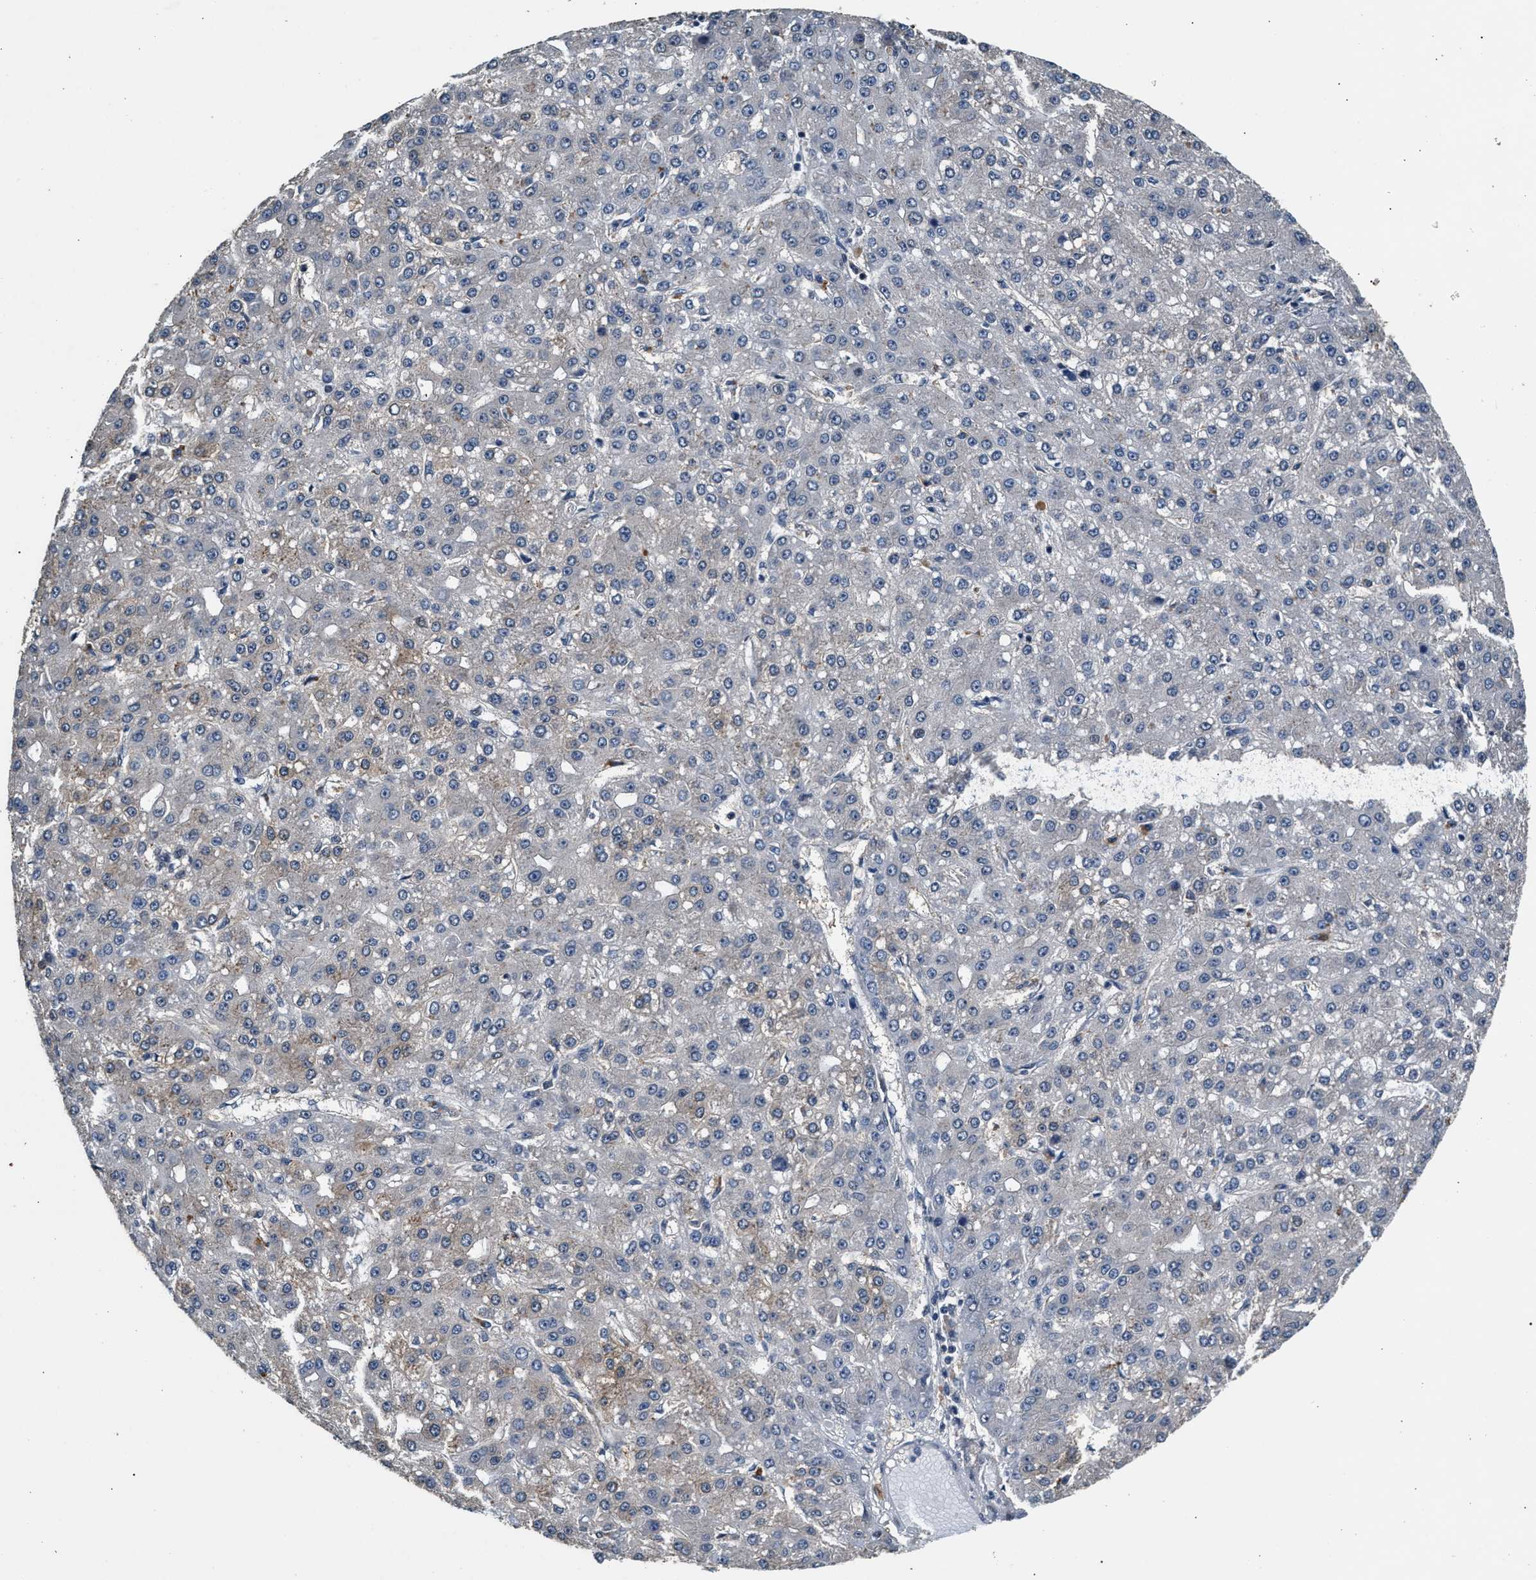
{"staining": {"intensity": "weak", "quantity": "<25%", "location": "cytoplasmic/membranous"}, "tissue": "liver cancer", "cell_type": "Tumor cells", "image_type": "cancer", "snomed": [{"axis": "morphology", "description": "Carcinoma, Hepatocellular, NOS"}, {"axis": "topography", "description": "Liver"}], "caption": "Immunohistochemistry image of neoplastic tissue: hepatocellular carcinoma (liver) stained with DAB shows no significant protein positivity in tumor cells. (Immunohistochemistry, brightfield microscopy, high magnification).", "gene": "RBM33", "patient": {"sex": "male", "age": 67}}